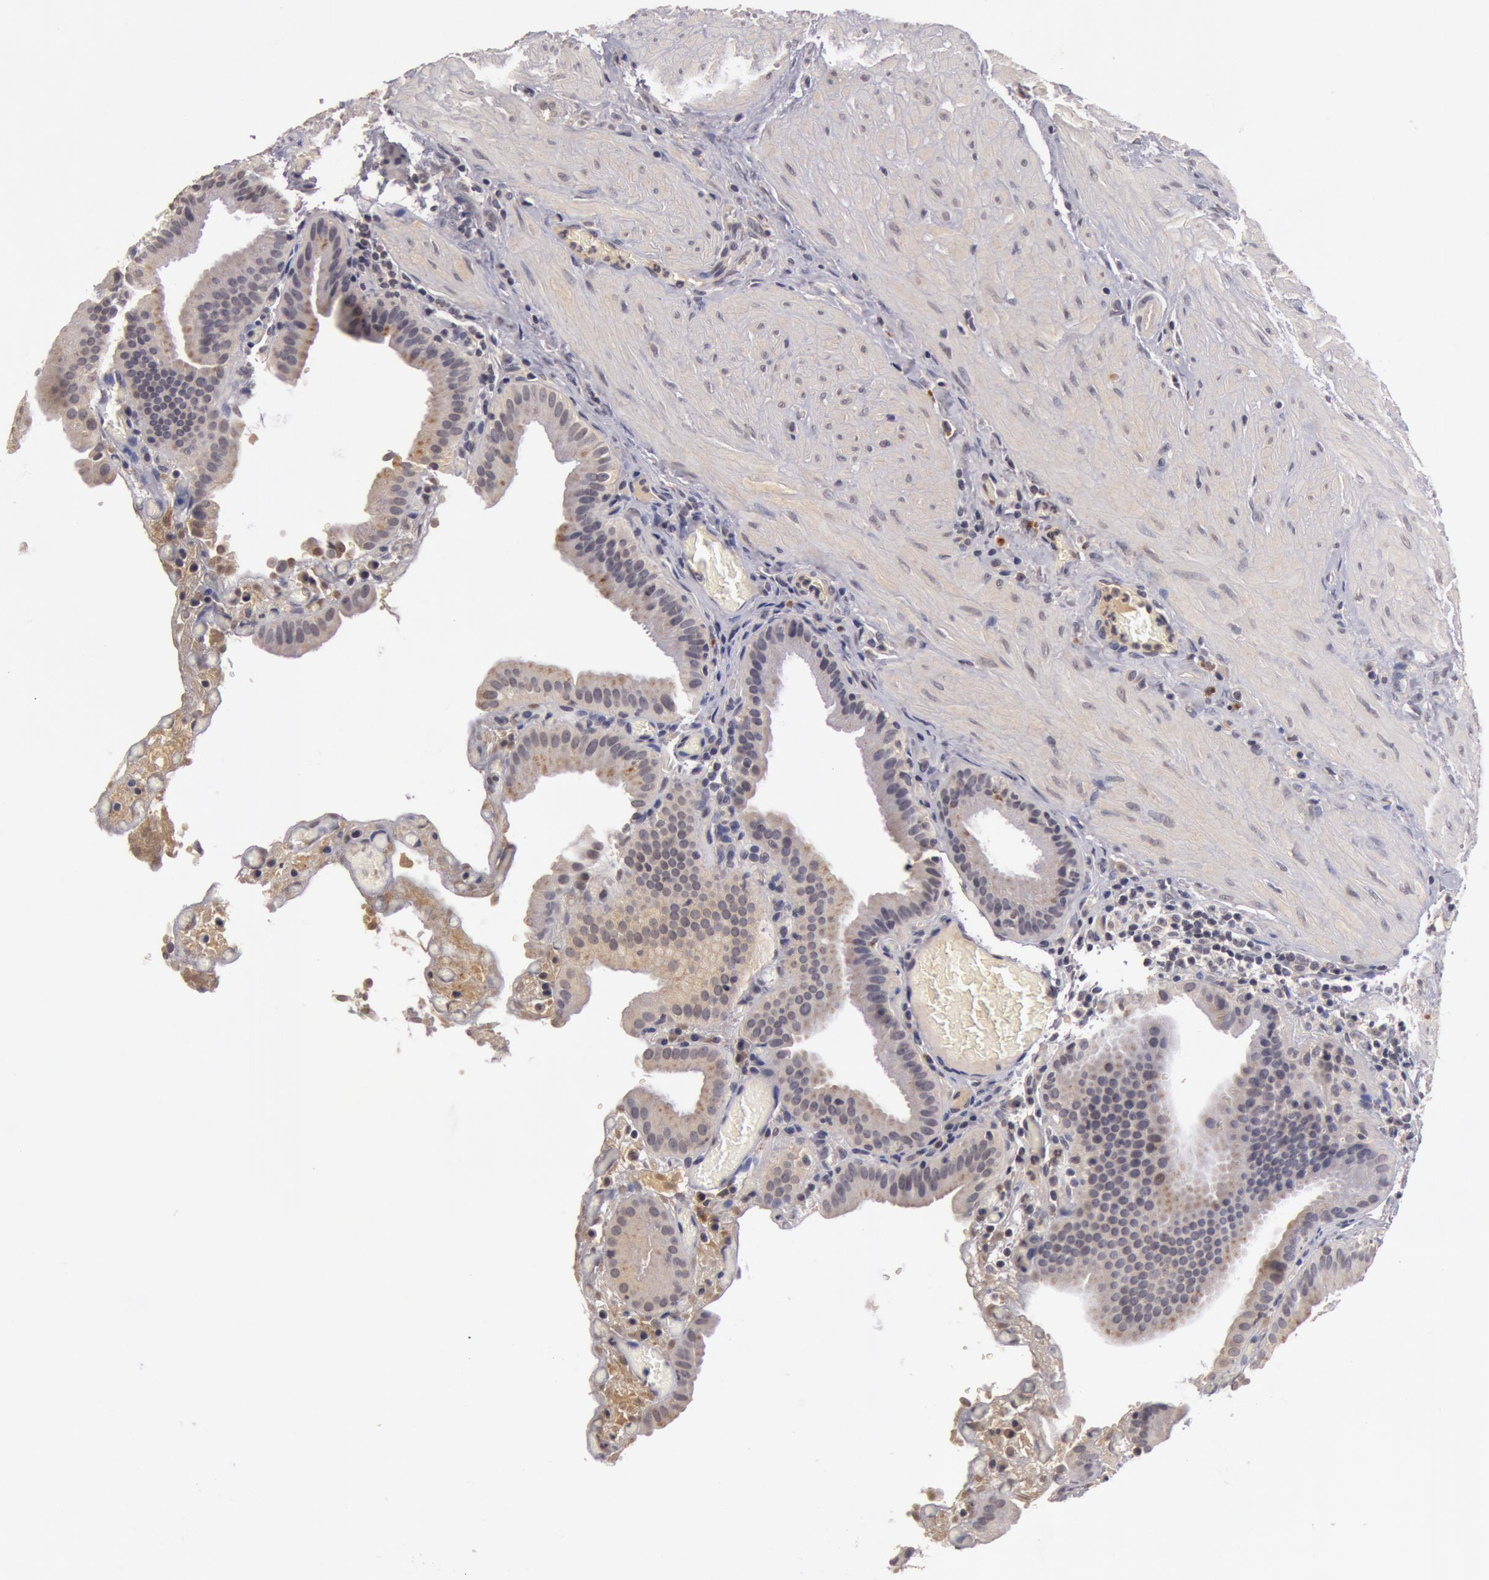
{"staining": {"intensity": "moderate", "quantity": ">75%", "location": "cytoplasmic/membranous"}, "tissue": "gallbladder", "cell_type": "Glandular cells", "image_type": "normal", "snomed": [{"axis": "morphology", "description": "Normal tissue, NOS"}, {"axis": "topography", "description": "Gallbladder"}], "caption": "Gallbladder stained with immunohistochemistry demonstrates moderate cytoplasmic/membranous expression in approximately >75% of glandular cells.", "gene": "BCHE", "patient": {"sex": "female", "age": 75}}